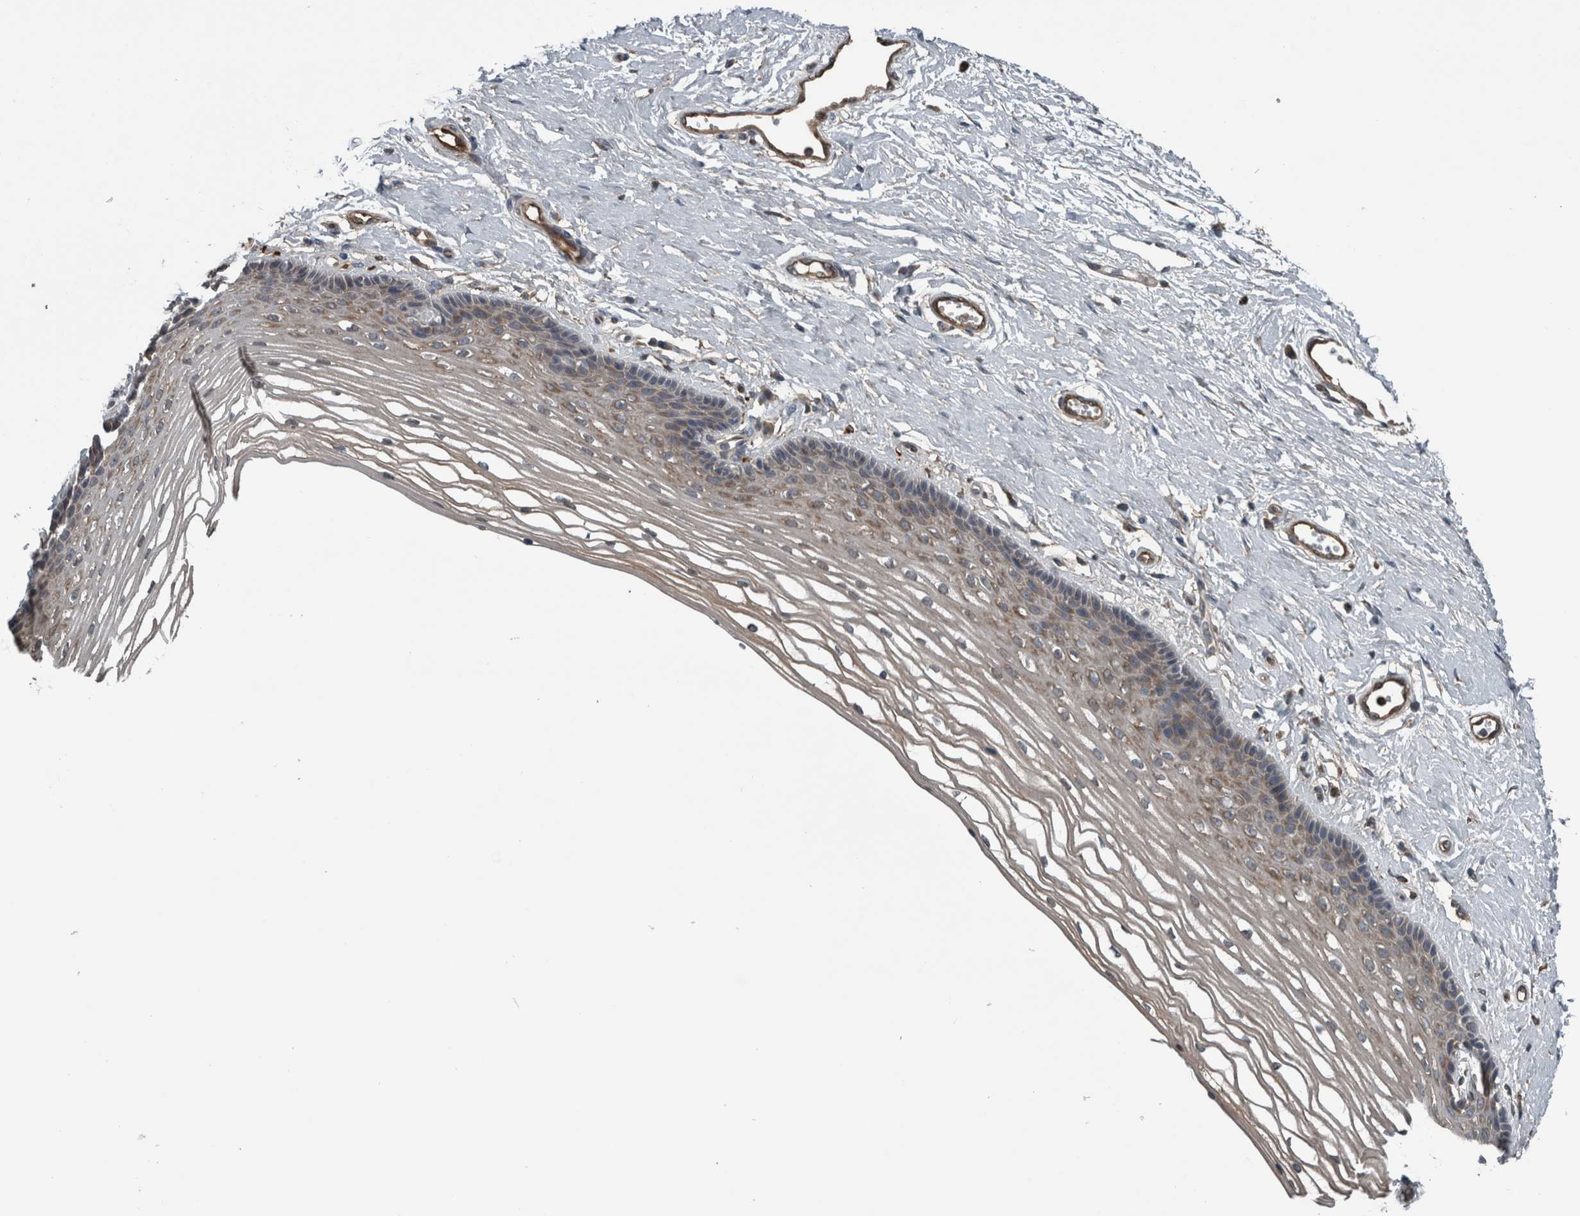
{"staining": {"intensity": "weak", "quantity": "25%-75%", "location": "cytoplasmic/membranous"}, "tissue": "vagina", "cell_type": "Squamous epithelial cells", "image_type": "normal", "snomed": [{"axis": "morphology", "description": "Normal tissue, NOS"}, {"axis": "topography", "description": "Vagina"}], "caption": "This photomicrograph reveals IHC staining of normal vagina, with low weak cytoplasmic/membranous staining in approximately 25%-75% of squamous epithelial cells.", "gene": "EXOC8", "patient": {"sex": "female", "age": 46}}